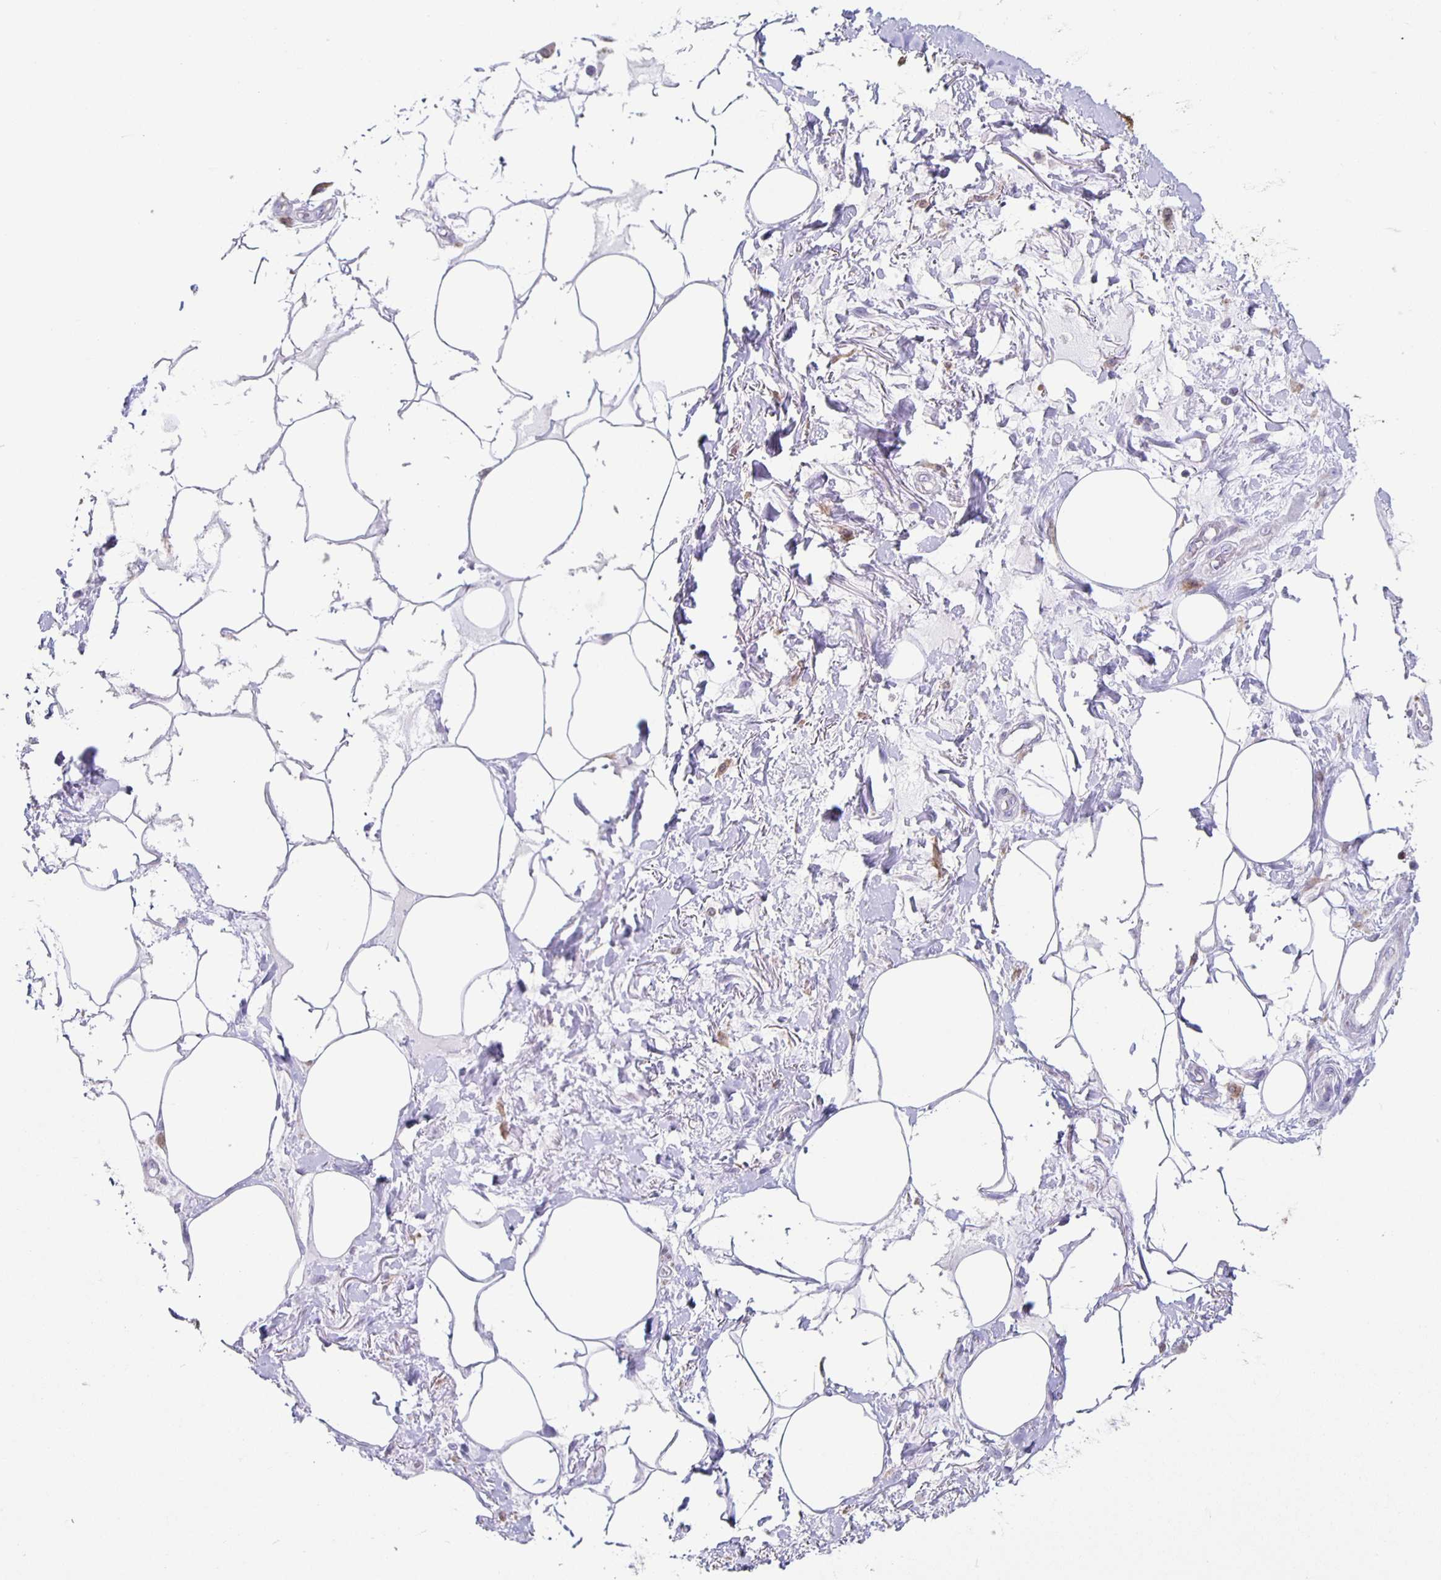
{"staining": {"intensity": "negative", "quantity": "none", "location": "none"}, "tissue": "adipose tissue", "cell_type": "Adipocytes", "image_type": "normal", "snomed": [{"axis": "morphology", "description": "Normal tissue, NOS"}, {"axis": "topography", "description": "Vagina"}, {"axis": "topography", "description": "Peripheral nerve tissue"}], "caption": "IHC of unremarkable adipose tissue demonstrates no staining in adipocytes. (Immunohistochemistry, brightfield microscopy, high magnification).", "gene": "TPPP", "patient": {"sex": "female", "age": 71}}